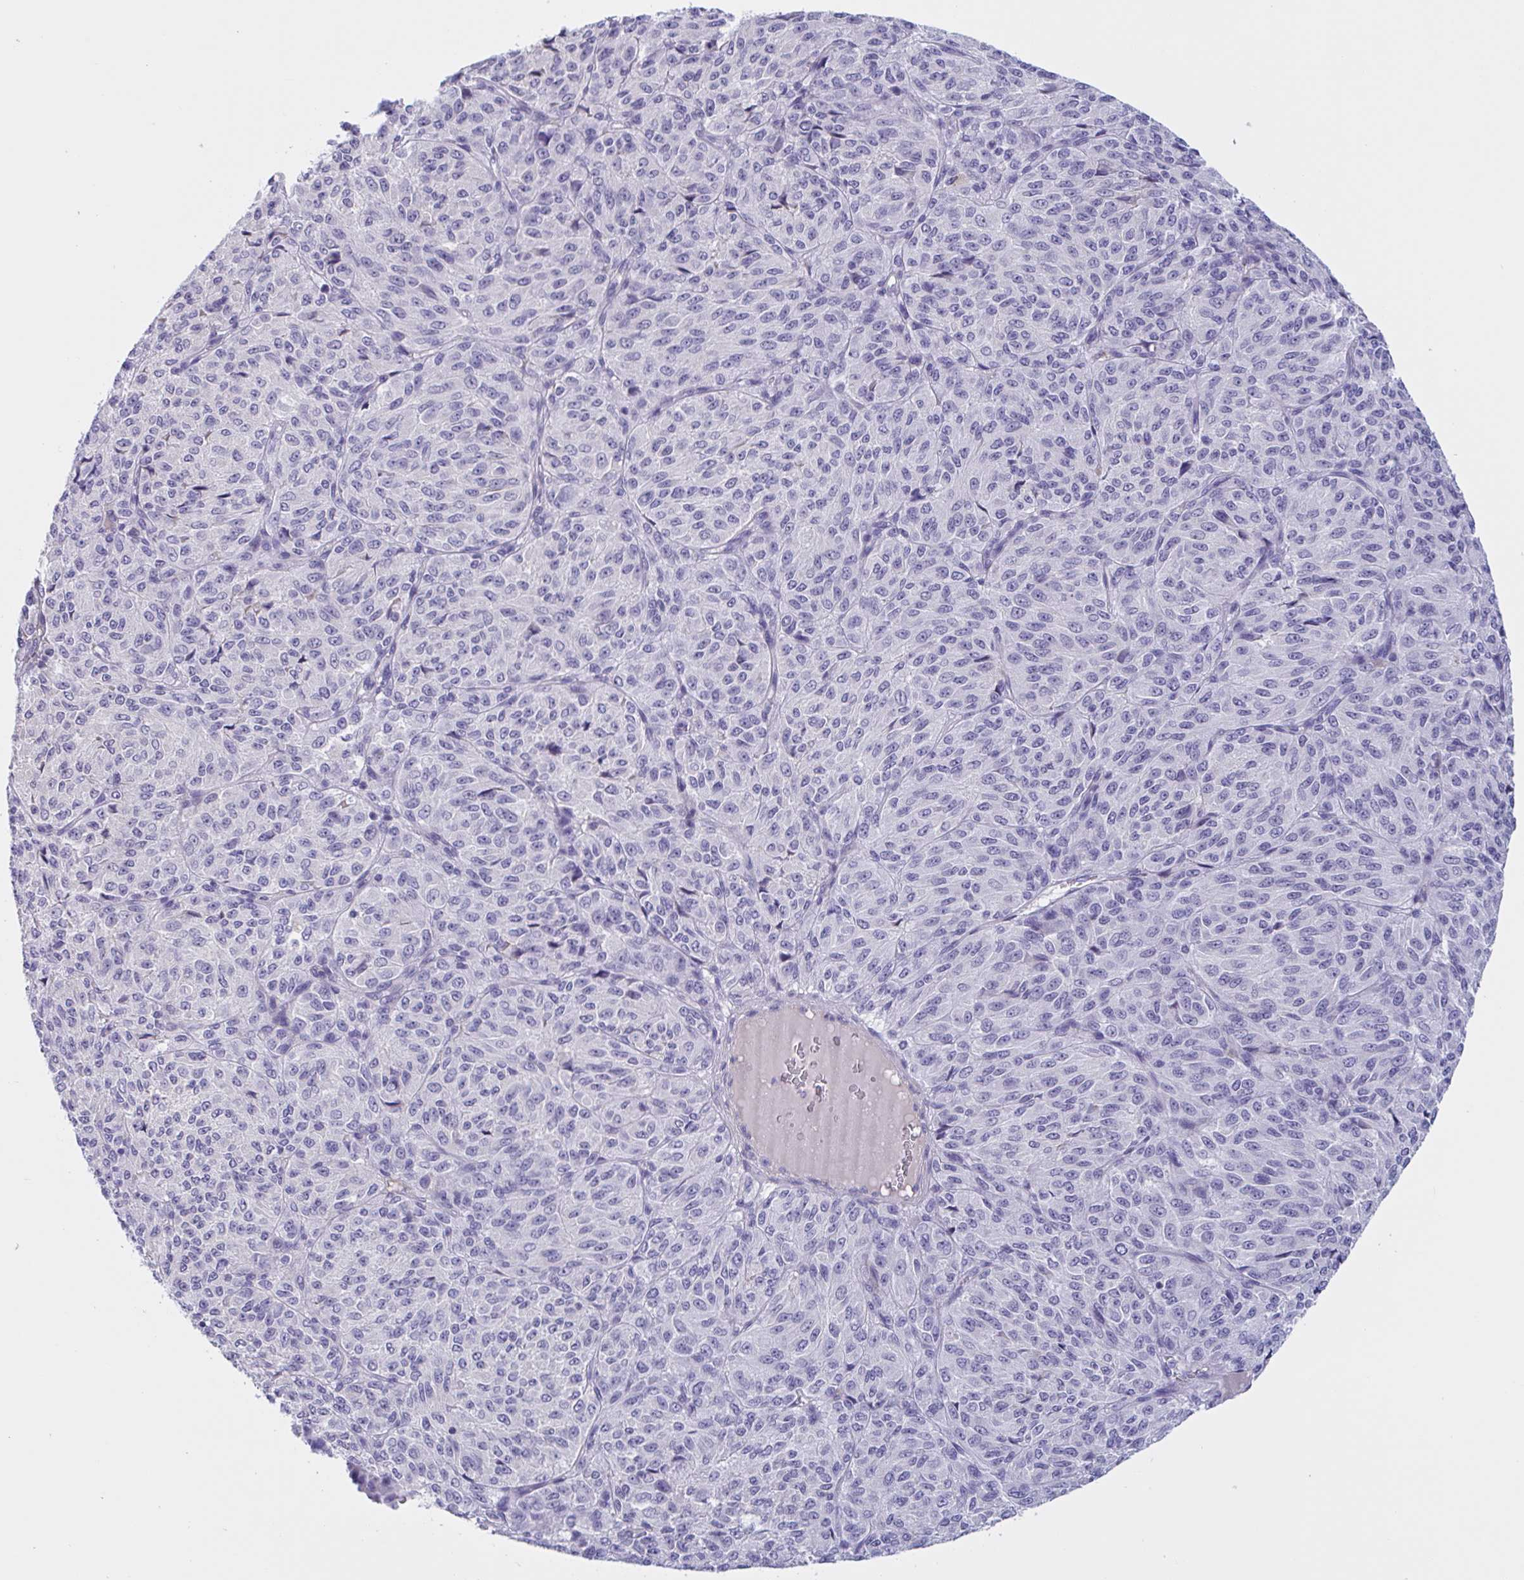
{"staining": {"intensity": "negative", "quantity": "none", "location": "none"}, "tissue": "melanoma", "cell_type": "Tumor cells", "image_type": "cancer", "snomed": [{"axis": "morphology", "description": "Malignant melanoma, Metastatic site"}, {"axis": "topography", "description": "Brain"}], "caption": "Tumor cells are negative for protein expression in human malignant melanoma (metastatic site).", "gene": "MS4A14", "patient": {"sex": "female", "age": 56}}